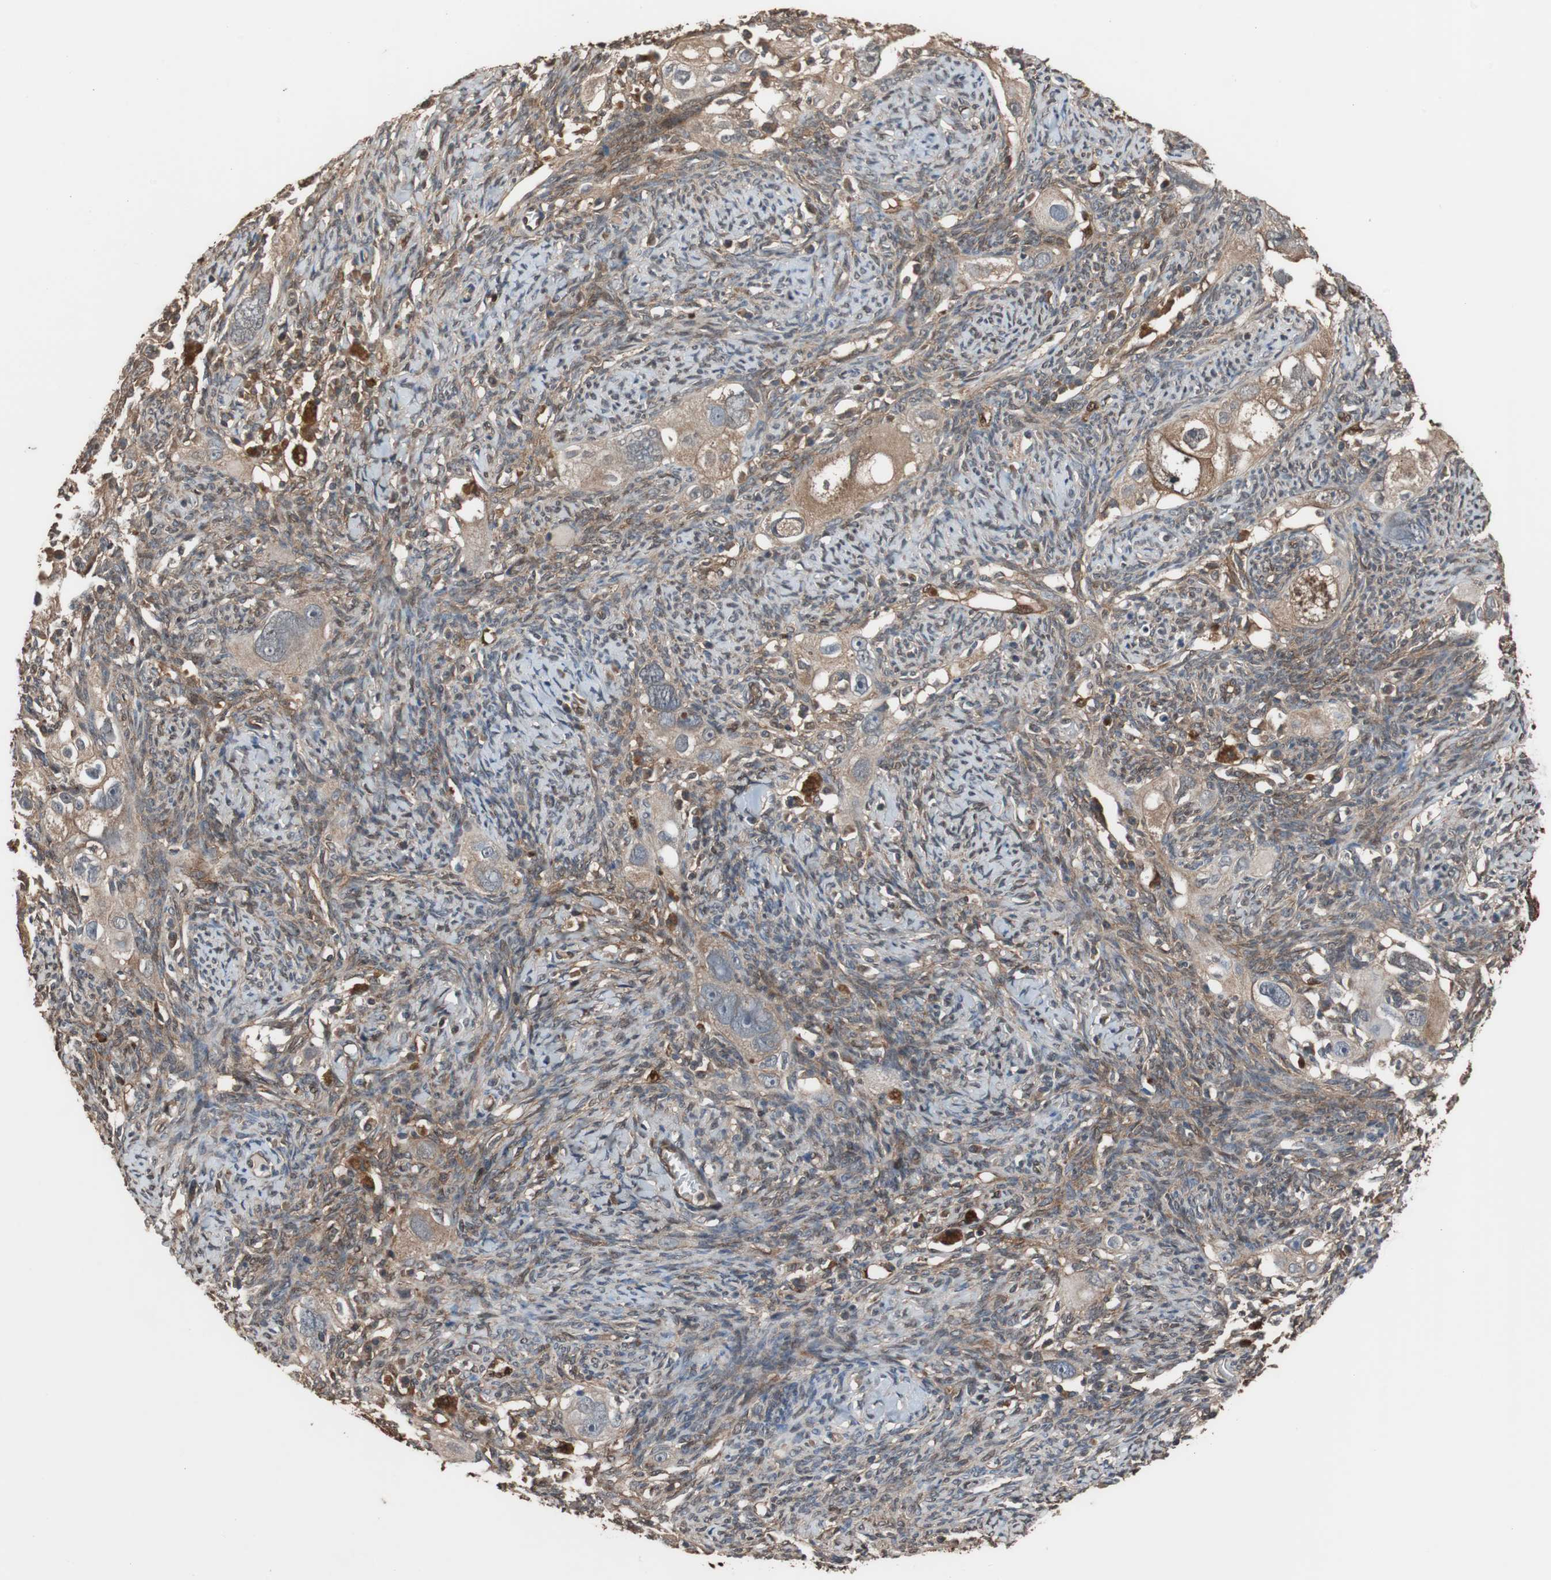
{"staining": {"intensity": "moderate", "quantity": ">75%", "location": "cytoplasmic/membranous,nuclear"}, "tissue": "ovarian cancer", "cell_type": "Tumor cells", "image_type": "cancer", "snomed": [{"axis": "morphology", "description": "Normal tissue, NOS"}, {"axis": "morphology", "description": "Cystadenocarcinoma, serous, NOS"}, {"axis": "topography", "description": "Ovary"}], "caption": "IHC of human ovarian serous cystadenocarcinoma demonstrates medium levels of moderate cytoplasmic/membranous and nuclear positivity in about >75% of tumor cells.", "gene": "NDRG1", "patient": {"sex": "female", "age": 62}}